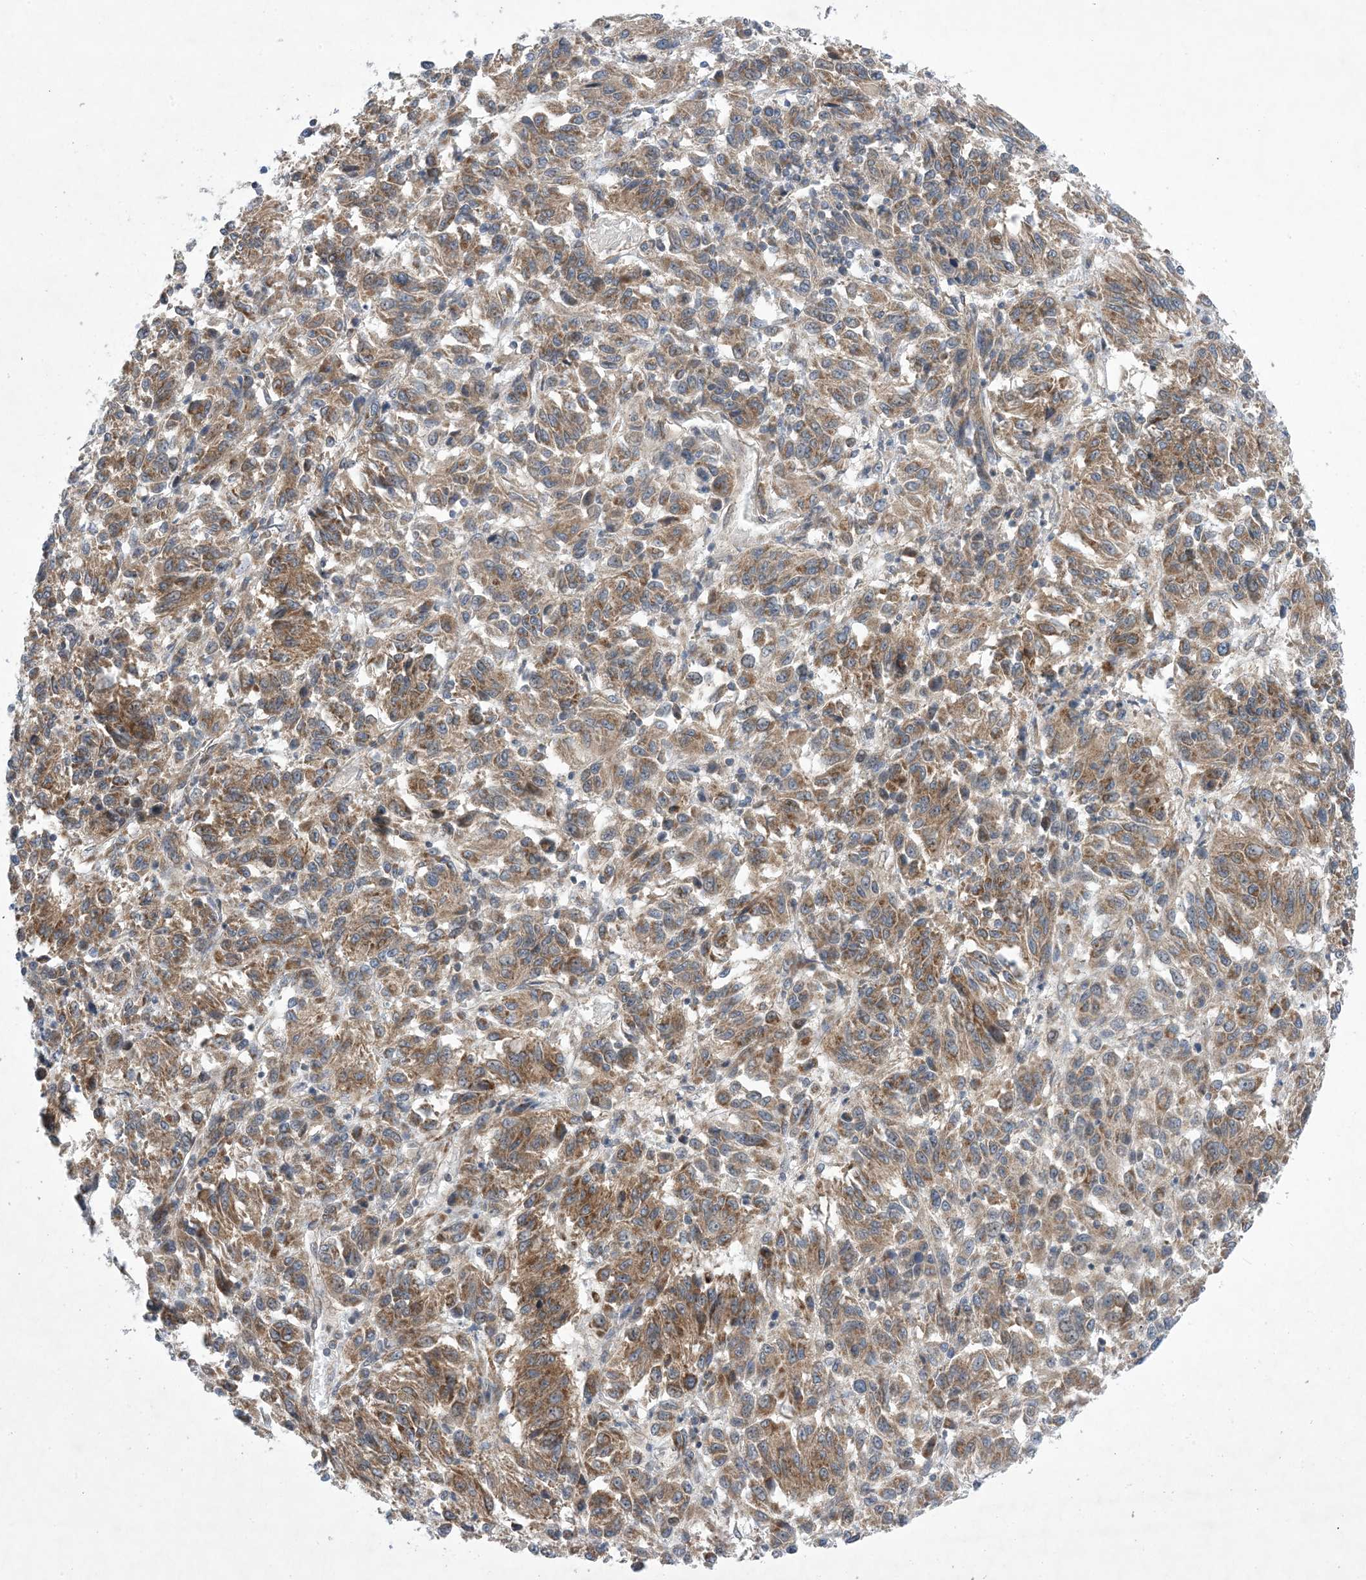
{"staining": {"intensity": "moderate", "quantity": ">75%", "location": "cytoplasmic/membranous"}, "tissue": "melanoma", "cell_type": "Tumor cells", "image_type": "cancer", "snomed": [{"axis": "morphology", "description": "Malignant melanoma, Metastatic site"}, {"axis": "topography", "description": "Lung"}], "caption": "This image shows IHC staining of malignant melanoma (metastatic site), with medium moderate cytoplasmic/membranous positivity in about >75% of tumor cells.", "gene": "EHBP1", "patient": {"sex": "male", "age": 64}}